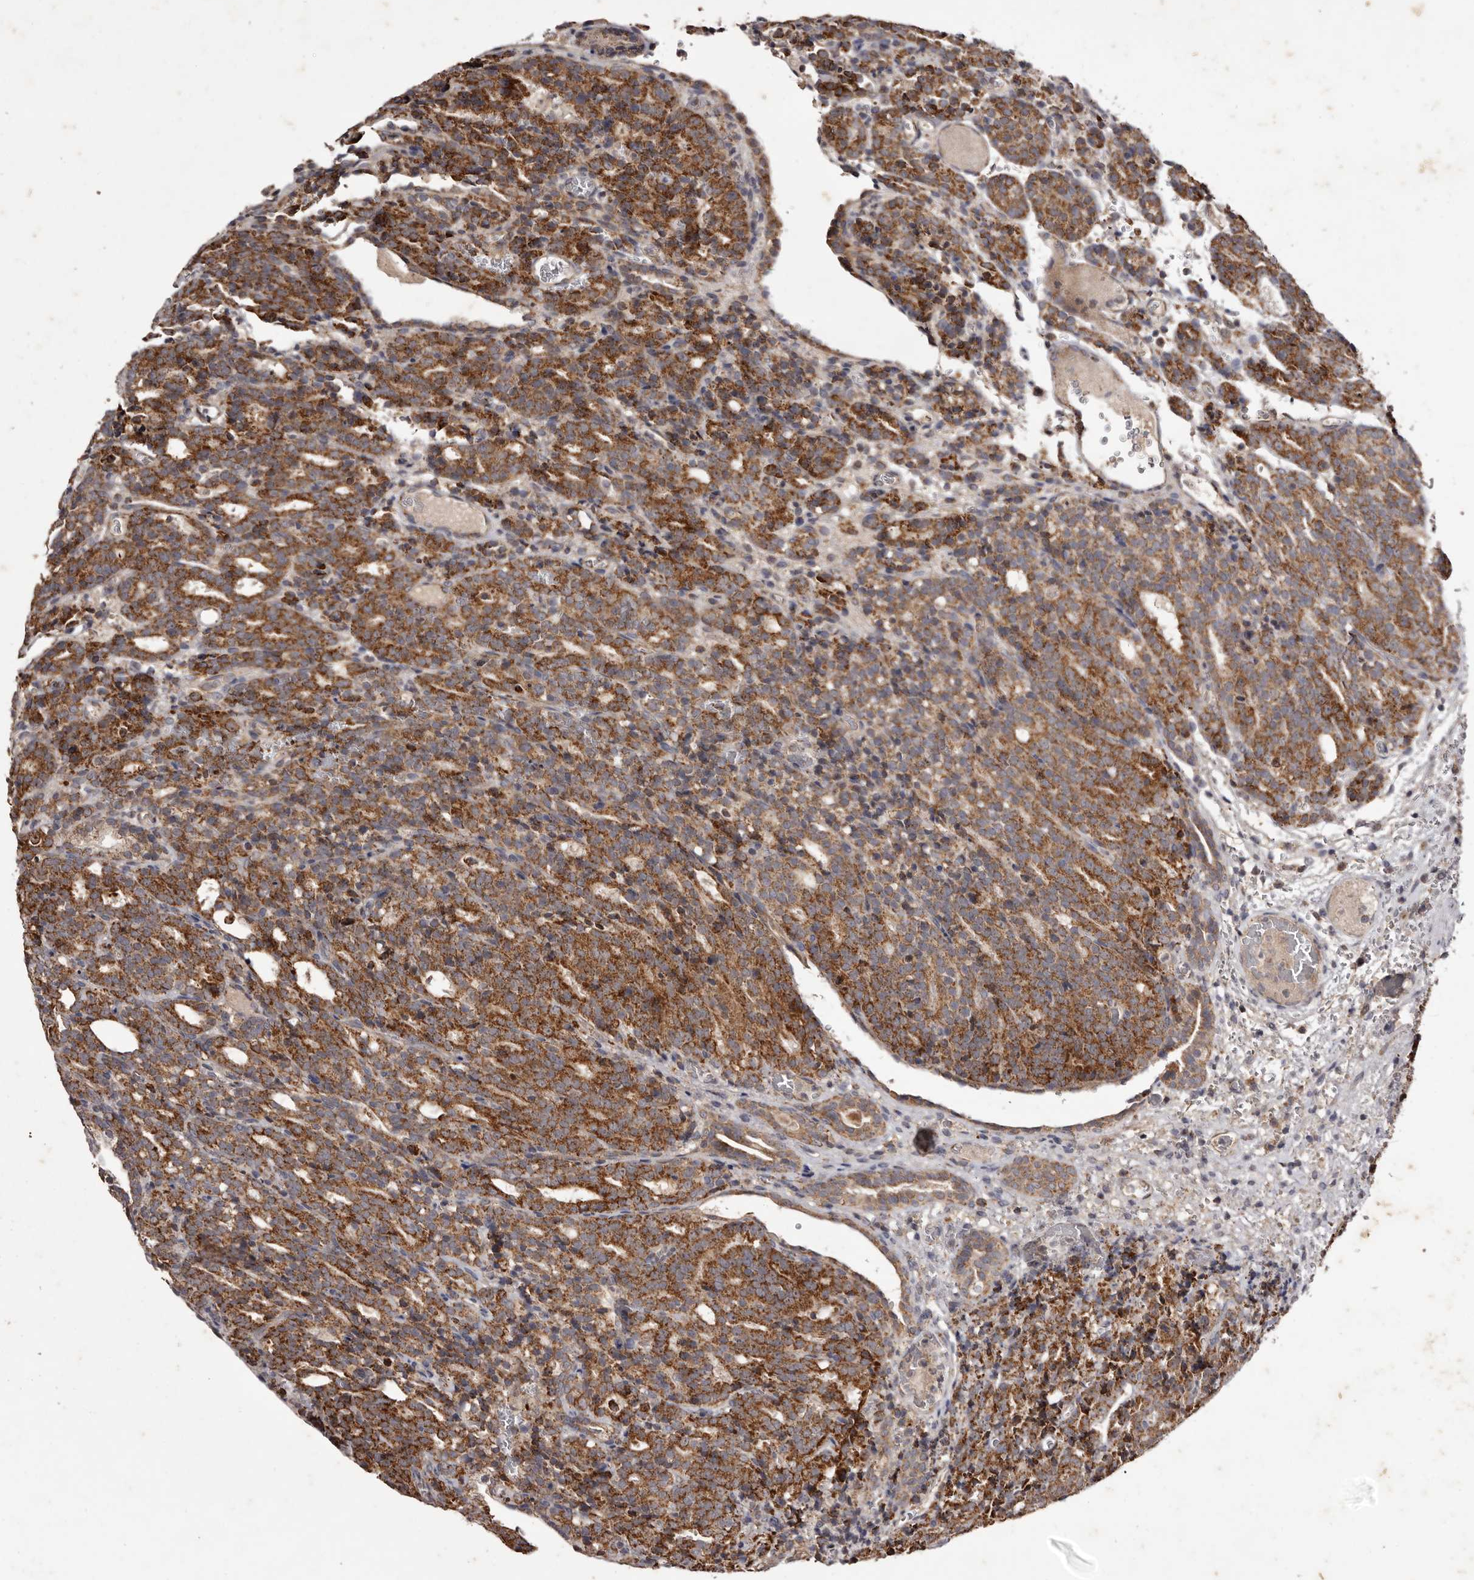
{"staining": {"intensity": "strong", "quantity": ">75%", "location": "cytoplasmic/membranous"}, "tissue": "prostate cancer", "cell_type": "Tumor cells", "image_type": "cancer", "snomed": [{"axis": "morphology", "description": "Adenocarcinoma, High grade"}, {"axis": "topography", "description": "Prostate"}], "caption": "Prostate cancer (high-grade adenocarcinoma) tissue demonstrates strong cytoplasmic/membranous expression in approximately >75% of tumor cells, visualized by immunohistochemistry.", "gene": "CPLANE2", "patient": {"sex": "male", "age": 62}}